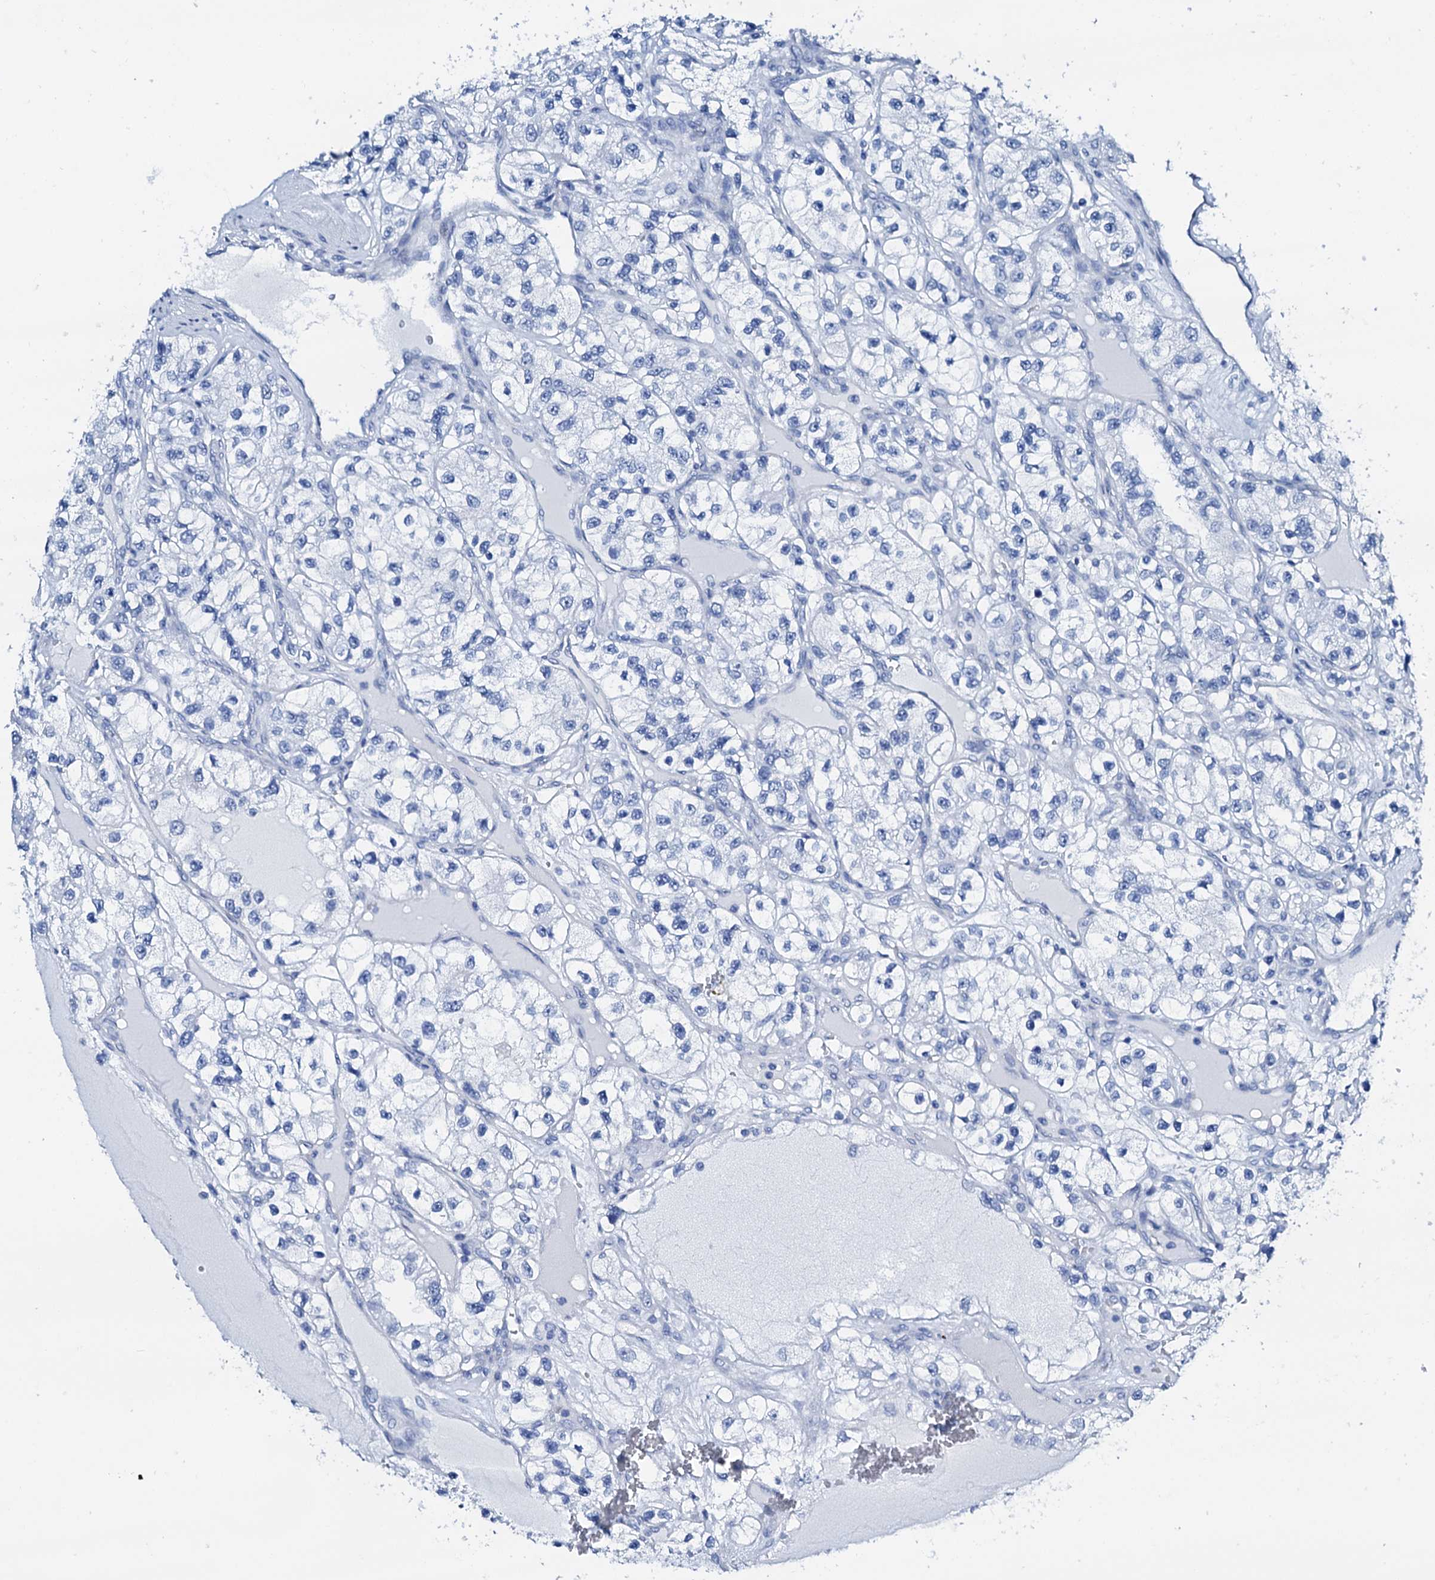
{"staining": {"intensity": "negative", "quantity": "none", "location": "none"}, "tissue": "renal cancer", "cell_type": "Tumor cells", "image_type": "cancer", "snomed": [{"axis": "morphology", "description": "Adenocarcinoma, NOS"}, {"axis": "topography", "description": "Kidney"}], "caption": "Immunohistochemistry (IHC) histopathology image of renal cancer stained for a protein (brown), which demonstrates no positivity in tumor cells.", "gene": "PTH", "patient": {"sex": "female", "age": 57}}